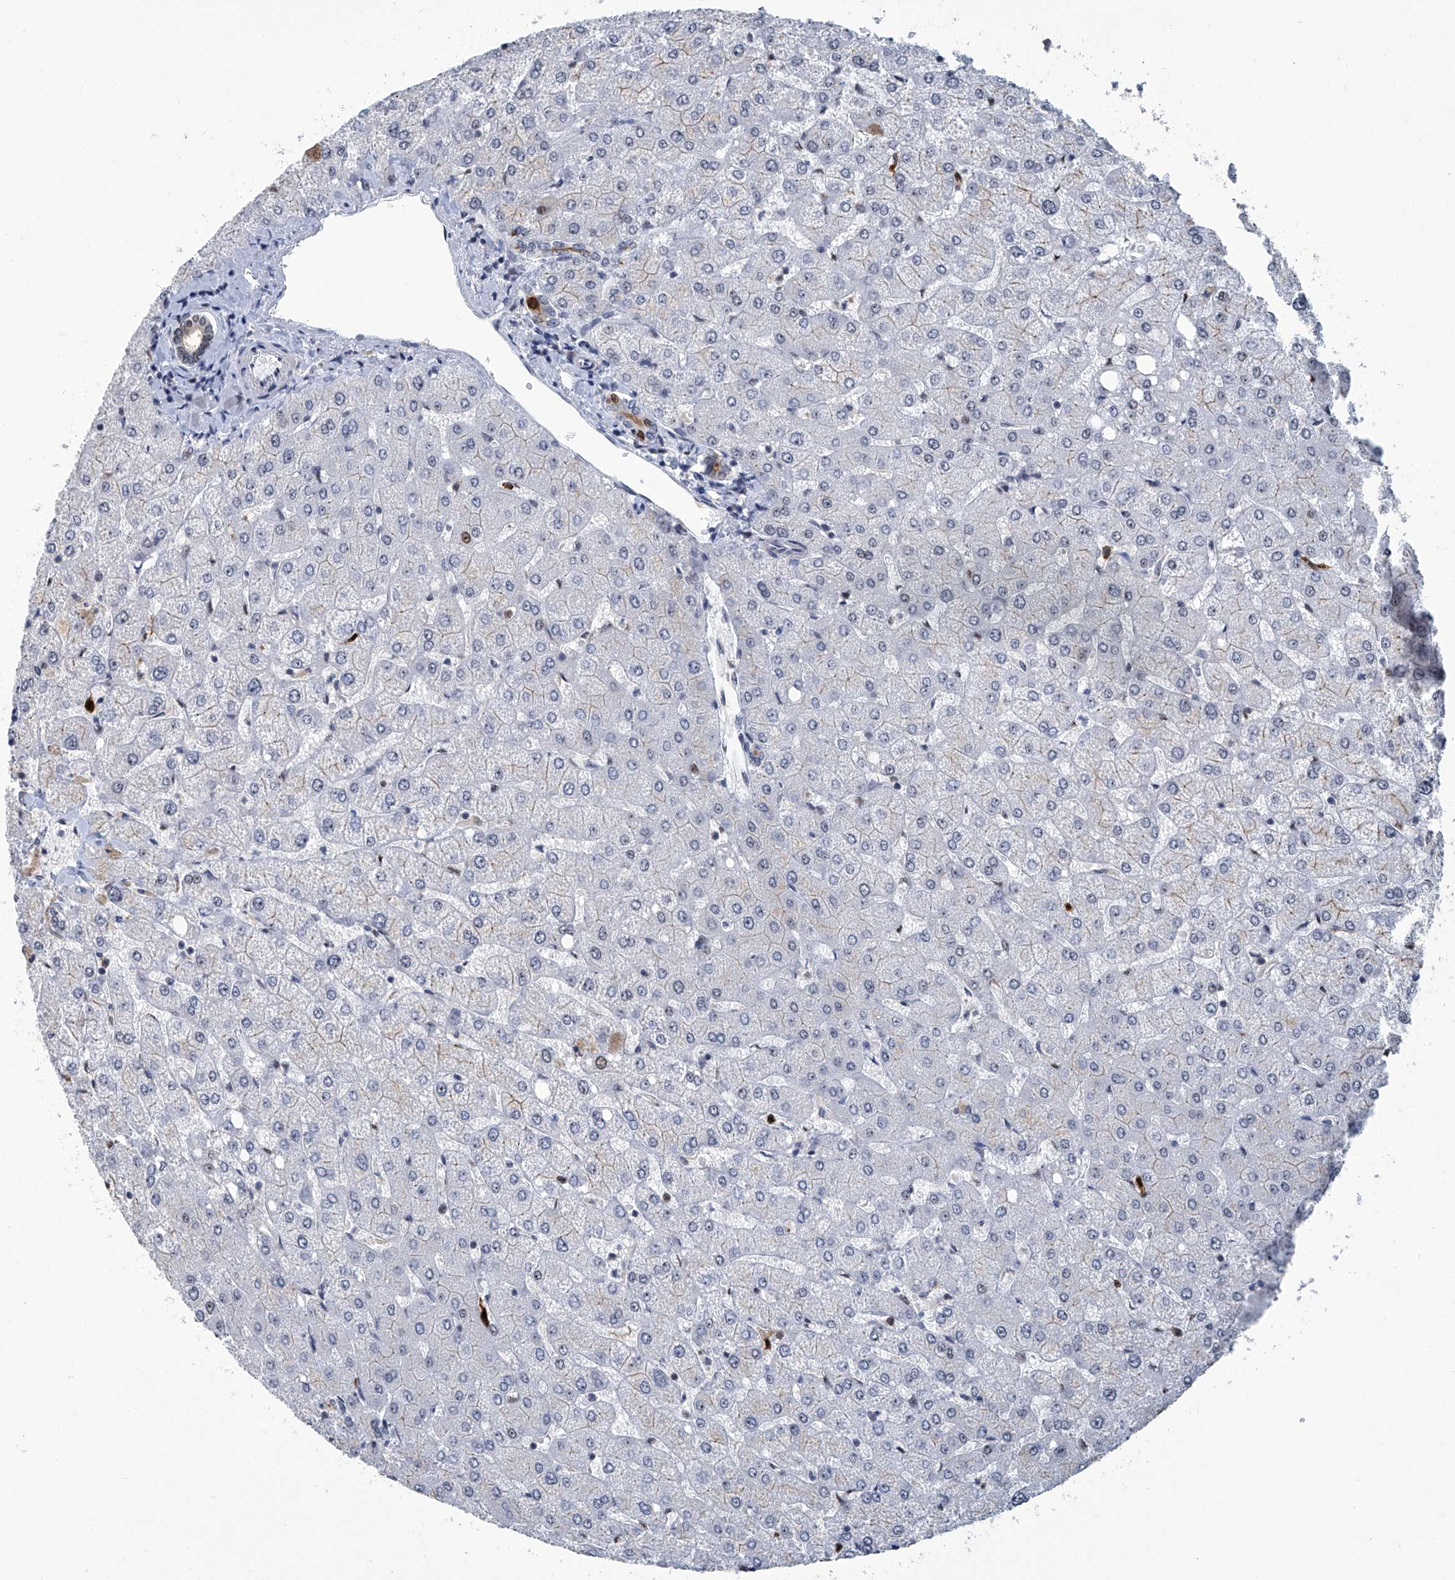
{"staining": {"intensity": "negative", "quantity": "none", "location": "none"}, "tissue": "liver", "cell_type": "Cholangiocytes", "image_type": "normal", "snomed": [{"axis": "morphology", "description": "Normal tissue, NOS"}, {"axis": "topography", "description": "Liver"}], "caption": "A micrograph of human liver is negative for staining in cholangiocytes.", "gene": "PCNA", "patient": {"sex": "female", "age": 54}}